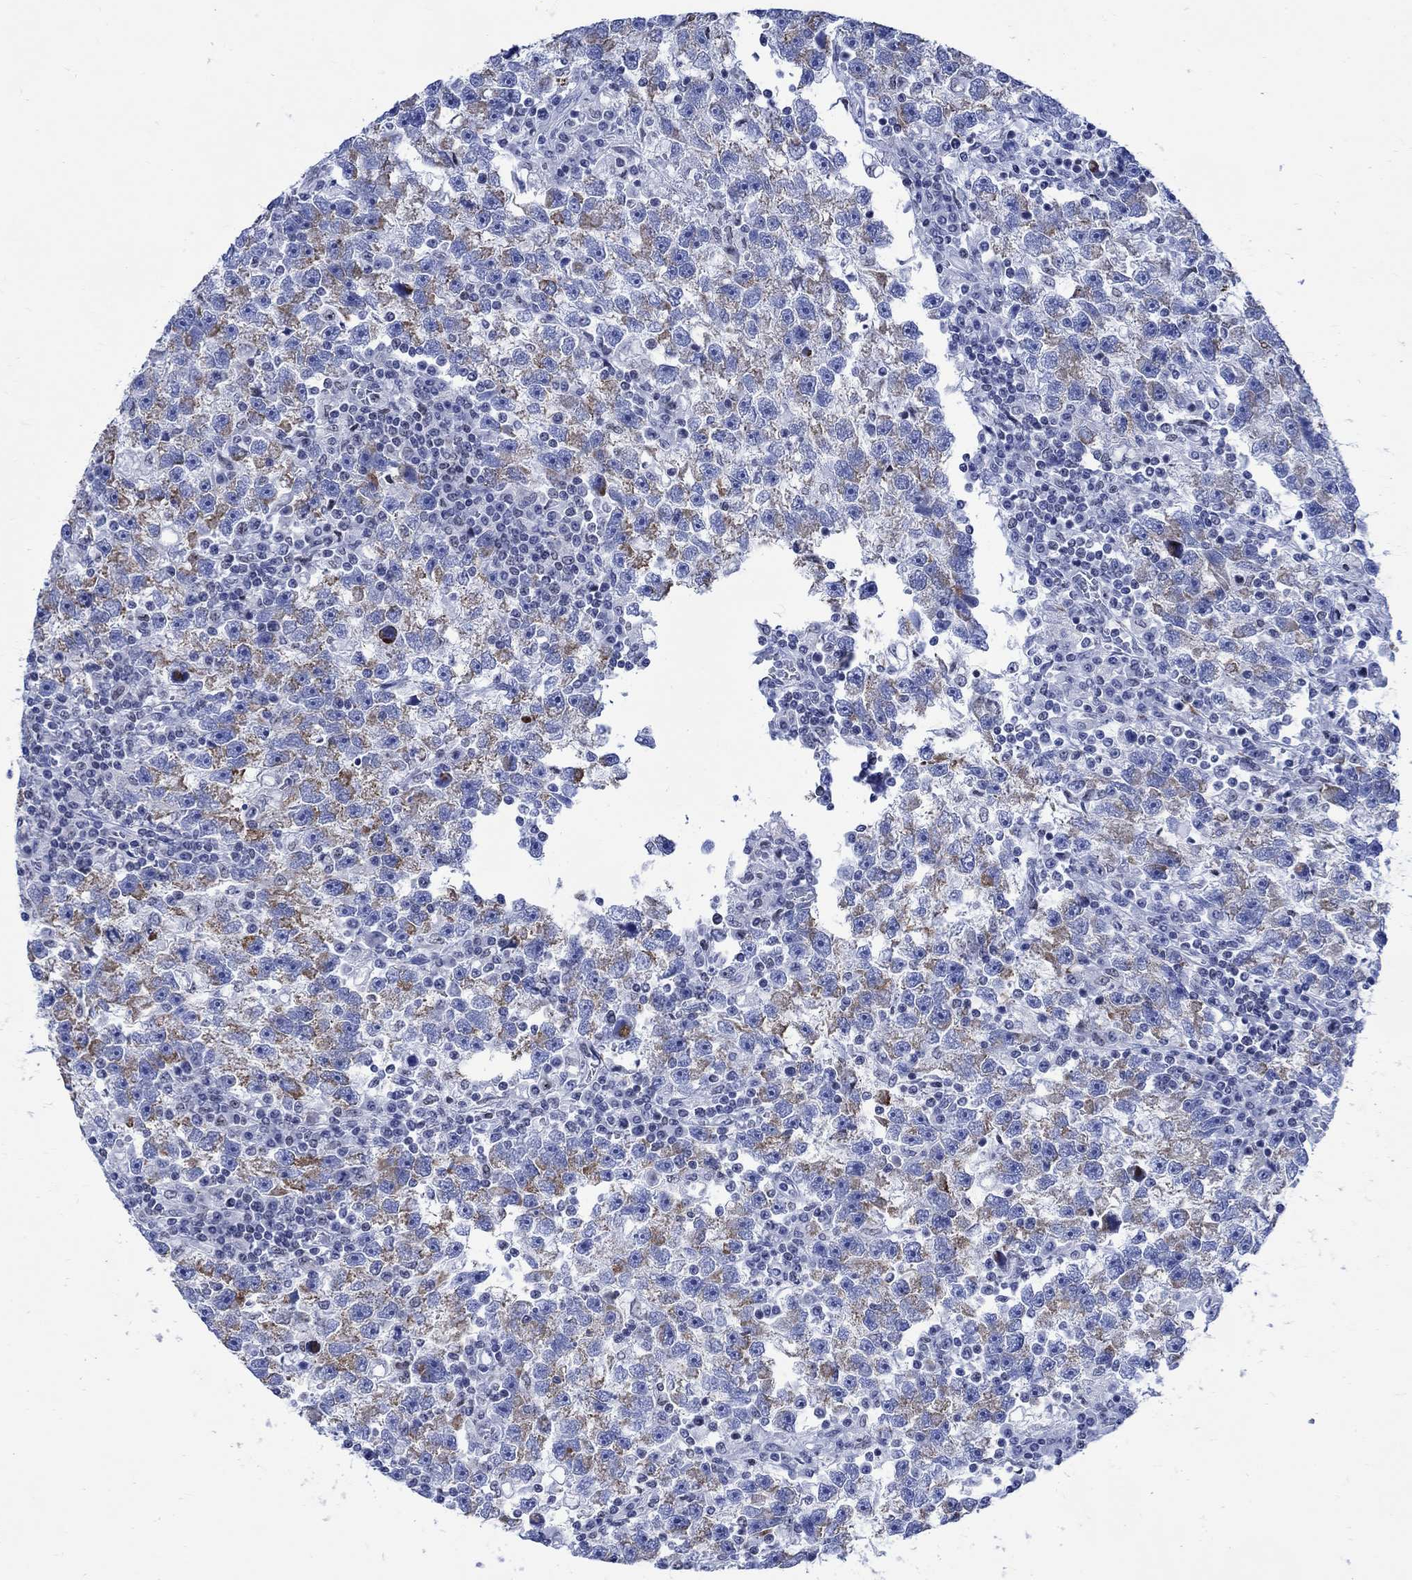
{"staining": {"intensity": "moderate", "quantity": "25%-75%", "location": "cytoplasmic/membranous"}, "tissue": "testis cancer", "cell_type": "Tumor cells", "image_type": "cancer", "snomed": [{"axis": "morphology", "description": "Seminoma, NOS"}, {"axis": "topography", "description": "Testis"}], "caption": "There is medium levels of moderate cytoplasmic/membranous staining in tumor cells of testis cancer, as demonstrated by immunohistochemical staining (brown color).", "gene": "CPLX2", "patient": {"sex": "male", "age": 47}}